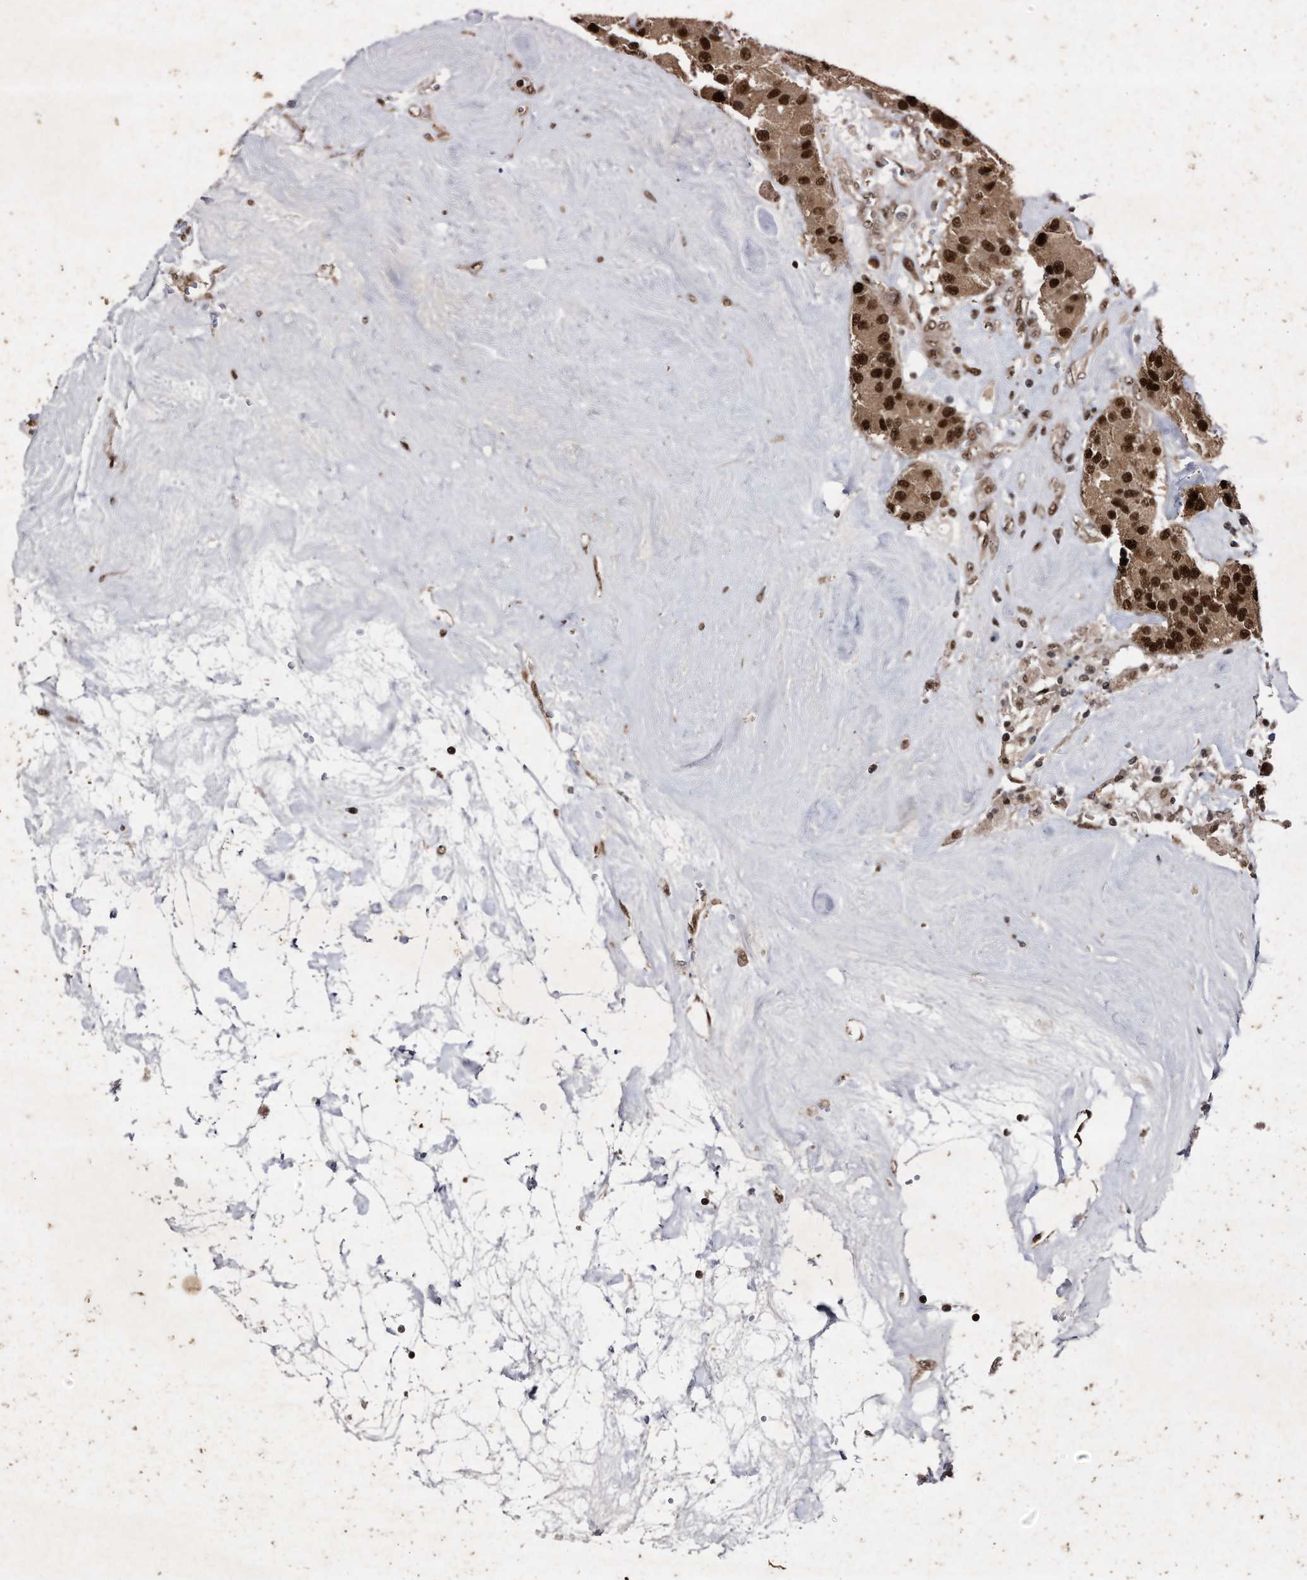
{"staining": {"intensity": "strong", "quantity": ">75%", "location": "nuclear"}, "tissue": "carcinoid", "cell_type": "Tumor cells", "image_type": "cancer", "snomed": [{"axis": "morphology", "description": "Carcinoid, malignant, NOS"}, {"axis": "topography", "description": "Pancreas"}], "caption": "Carcinoid (malignant) stained for a protein (brown) demonstrates strong nuclear positive expression in about >75% of tumor cells.", "gene": "RAD23B", "patient": {"sex": "male", "age": 41}}